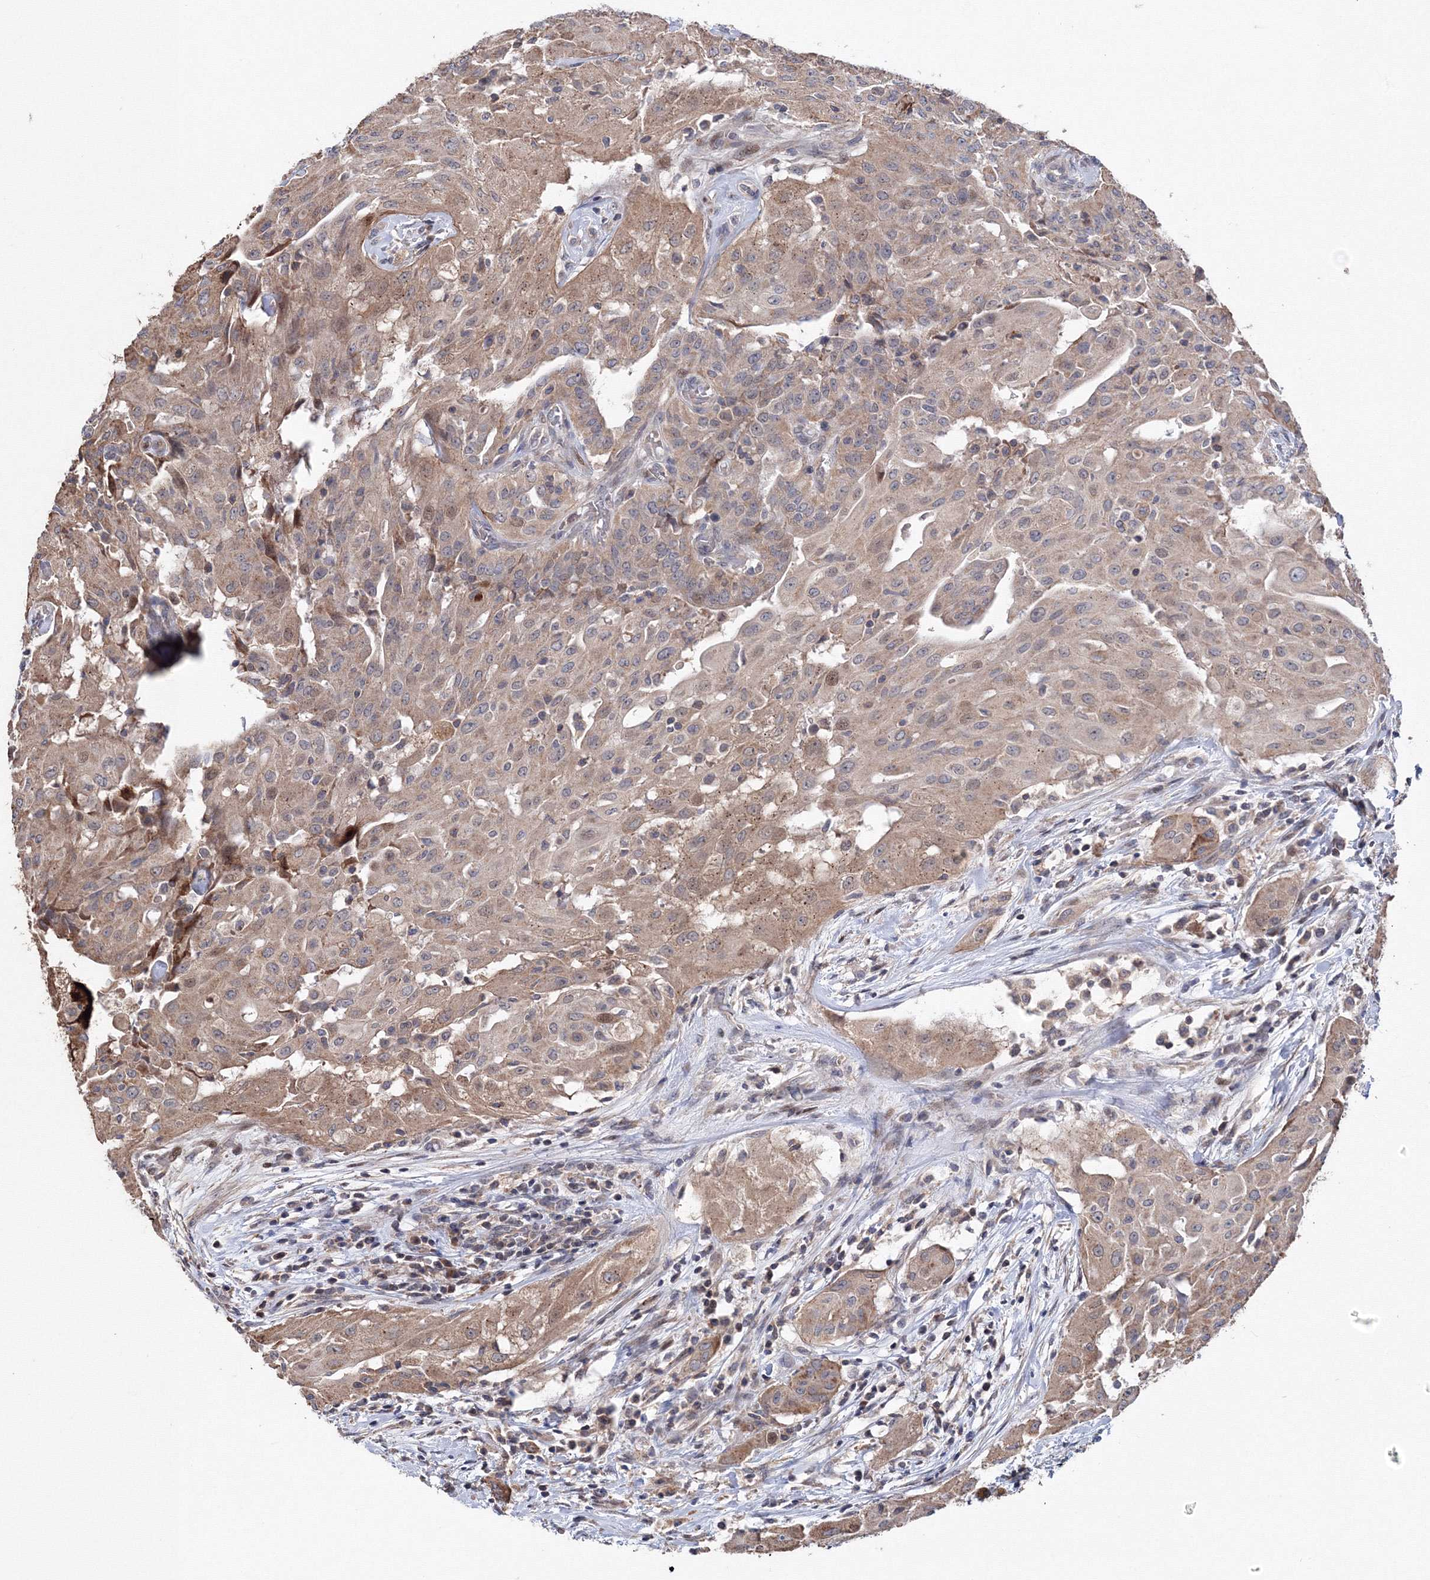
{"staining": {"intensity": "weak", "quantity": ">75%", "location": "cytoplasmic/membranous"}, "tissue": "thyroid cancer", "cell_type": "Tumor cells", "image_type": "cancer", "snomed": [{"axis": "morphology", "description": "Papillary adenocarcinoma, NOS"}, {"axis": "topography", "description": "Thyroid gland"}], "caption": "Immunohistochemistry (IHC) micrograph of neoplastic tissue: thyroid cancer (papillary adenocarcinoma) stained using immunohistochemistry demonstrates low levels of weak protein expression localized specifically in the cytoplasmic/membranous of tumor cells, appearing as a cytoplasmic/membranous brown color.", "gene": "PPP2R2B", "patient": {"sex": "female", "age": 59}}